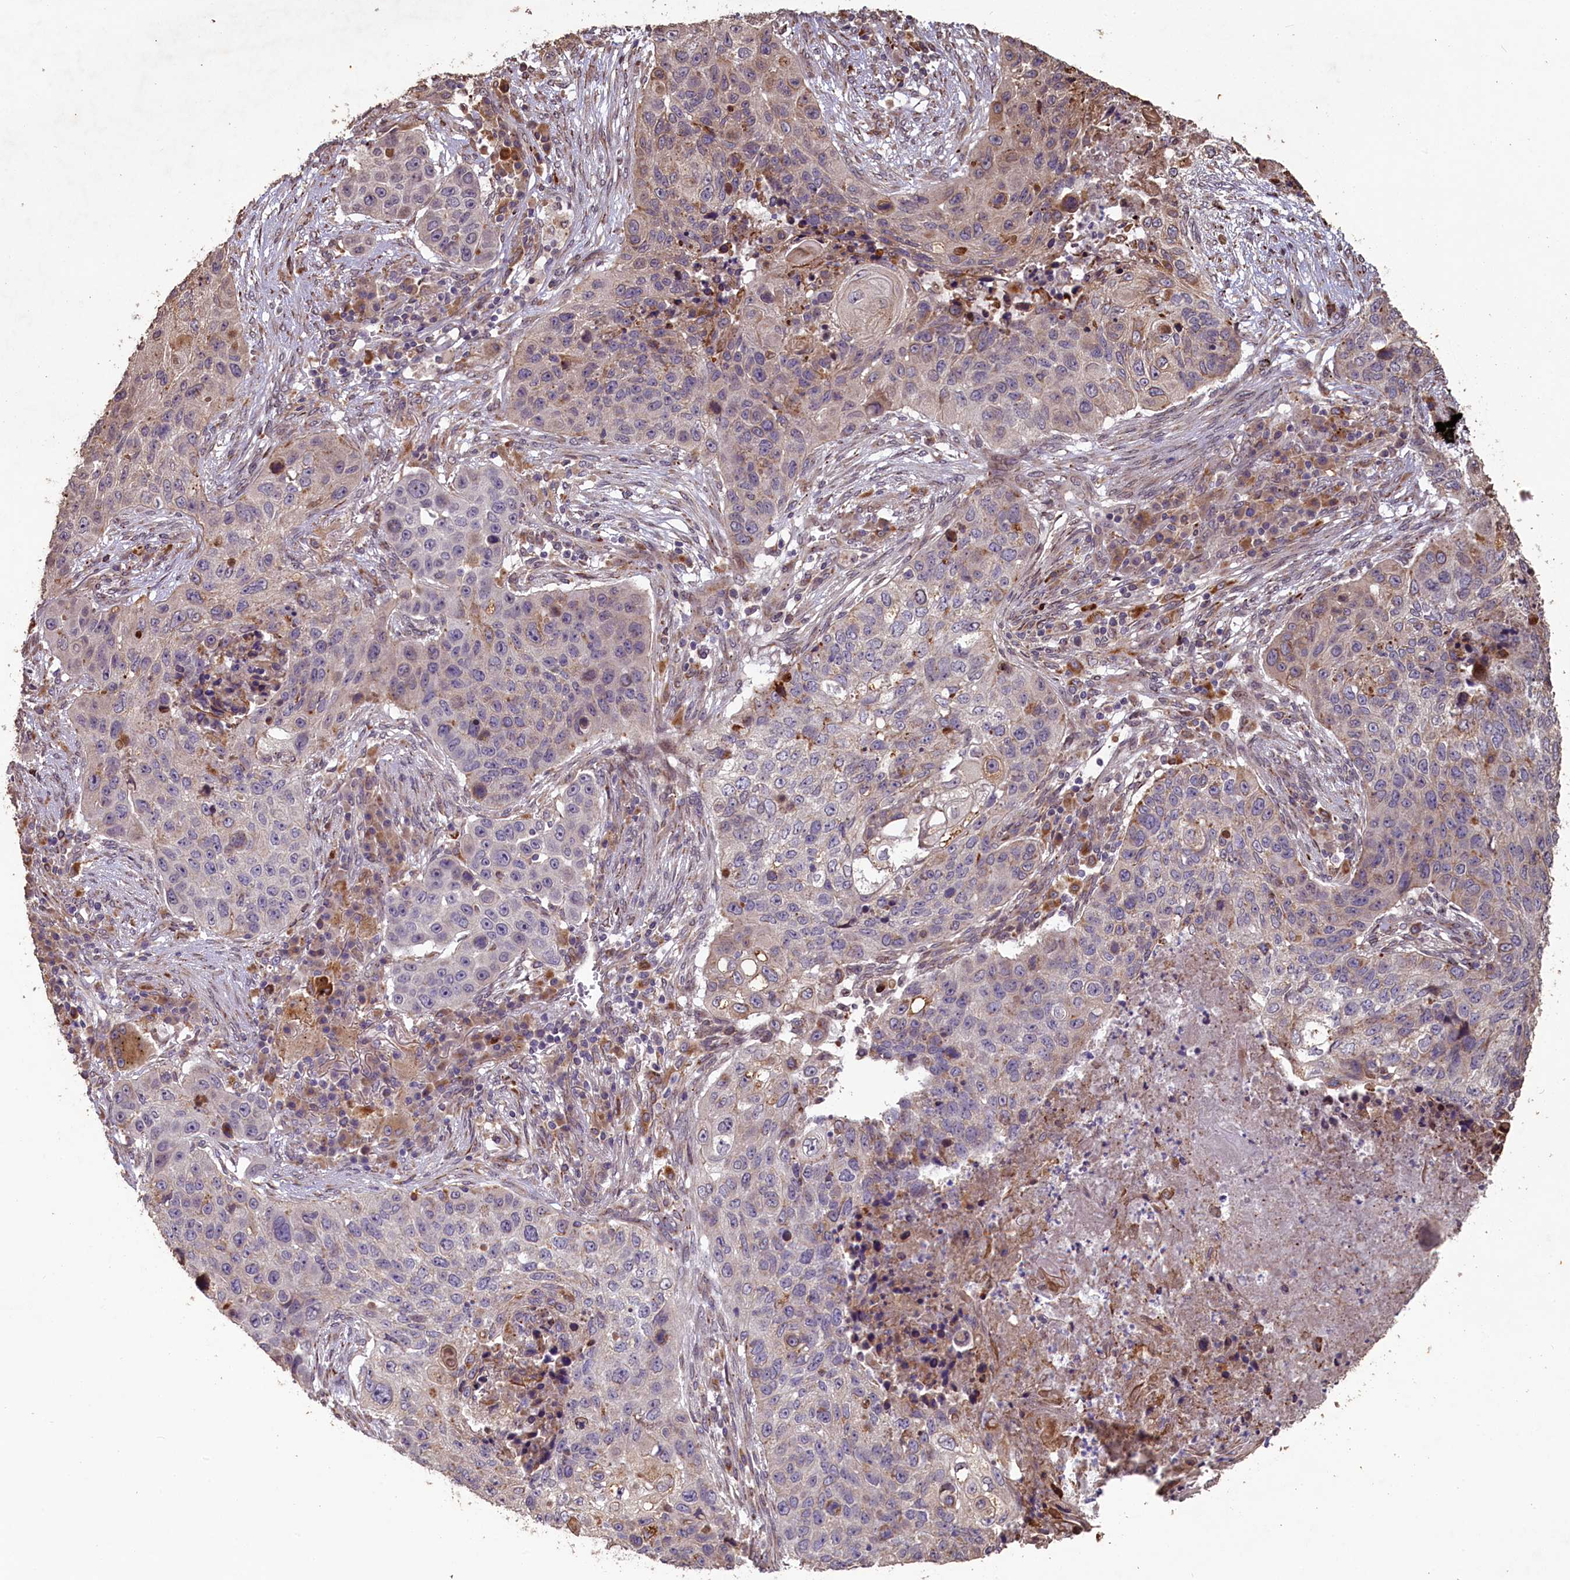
{"staining": {"intensity": "moderate", "quantity": "<25%", "location": "cytoplasmic/membranous"}, "tissue": "lung cancer", "cell_type": "Tumor cells", "image_type": "cancer", "snomed": [{"axis": "morphology", "description": "Squamous cell carcinoma, NOS"}, {"axis": "topography", "description": "Lung"}], "caption": "Immunohistochemistry (DAB) staining of human squamous cell carcinoma (lung) shows moderate cytoplasmic/membranous protein expression in about <25% of tumor cells. Nuclei are stained in blue.", "gene": "SLC38A7", "patient": {"sex": "female", "age": 63}}